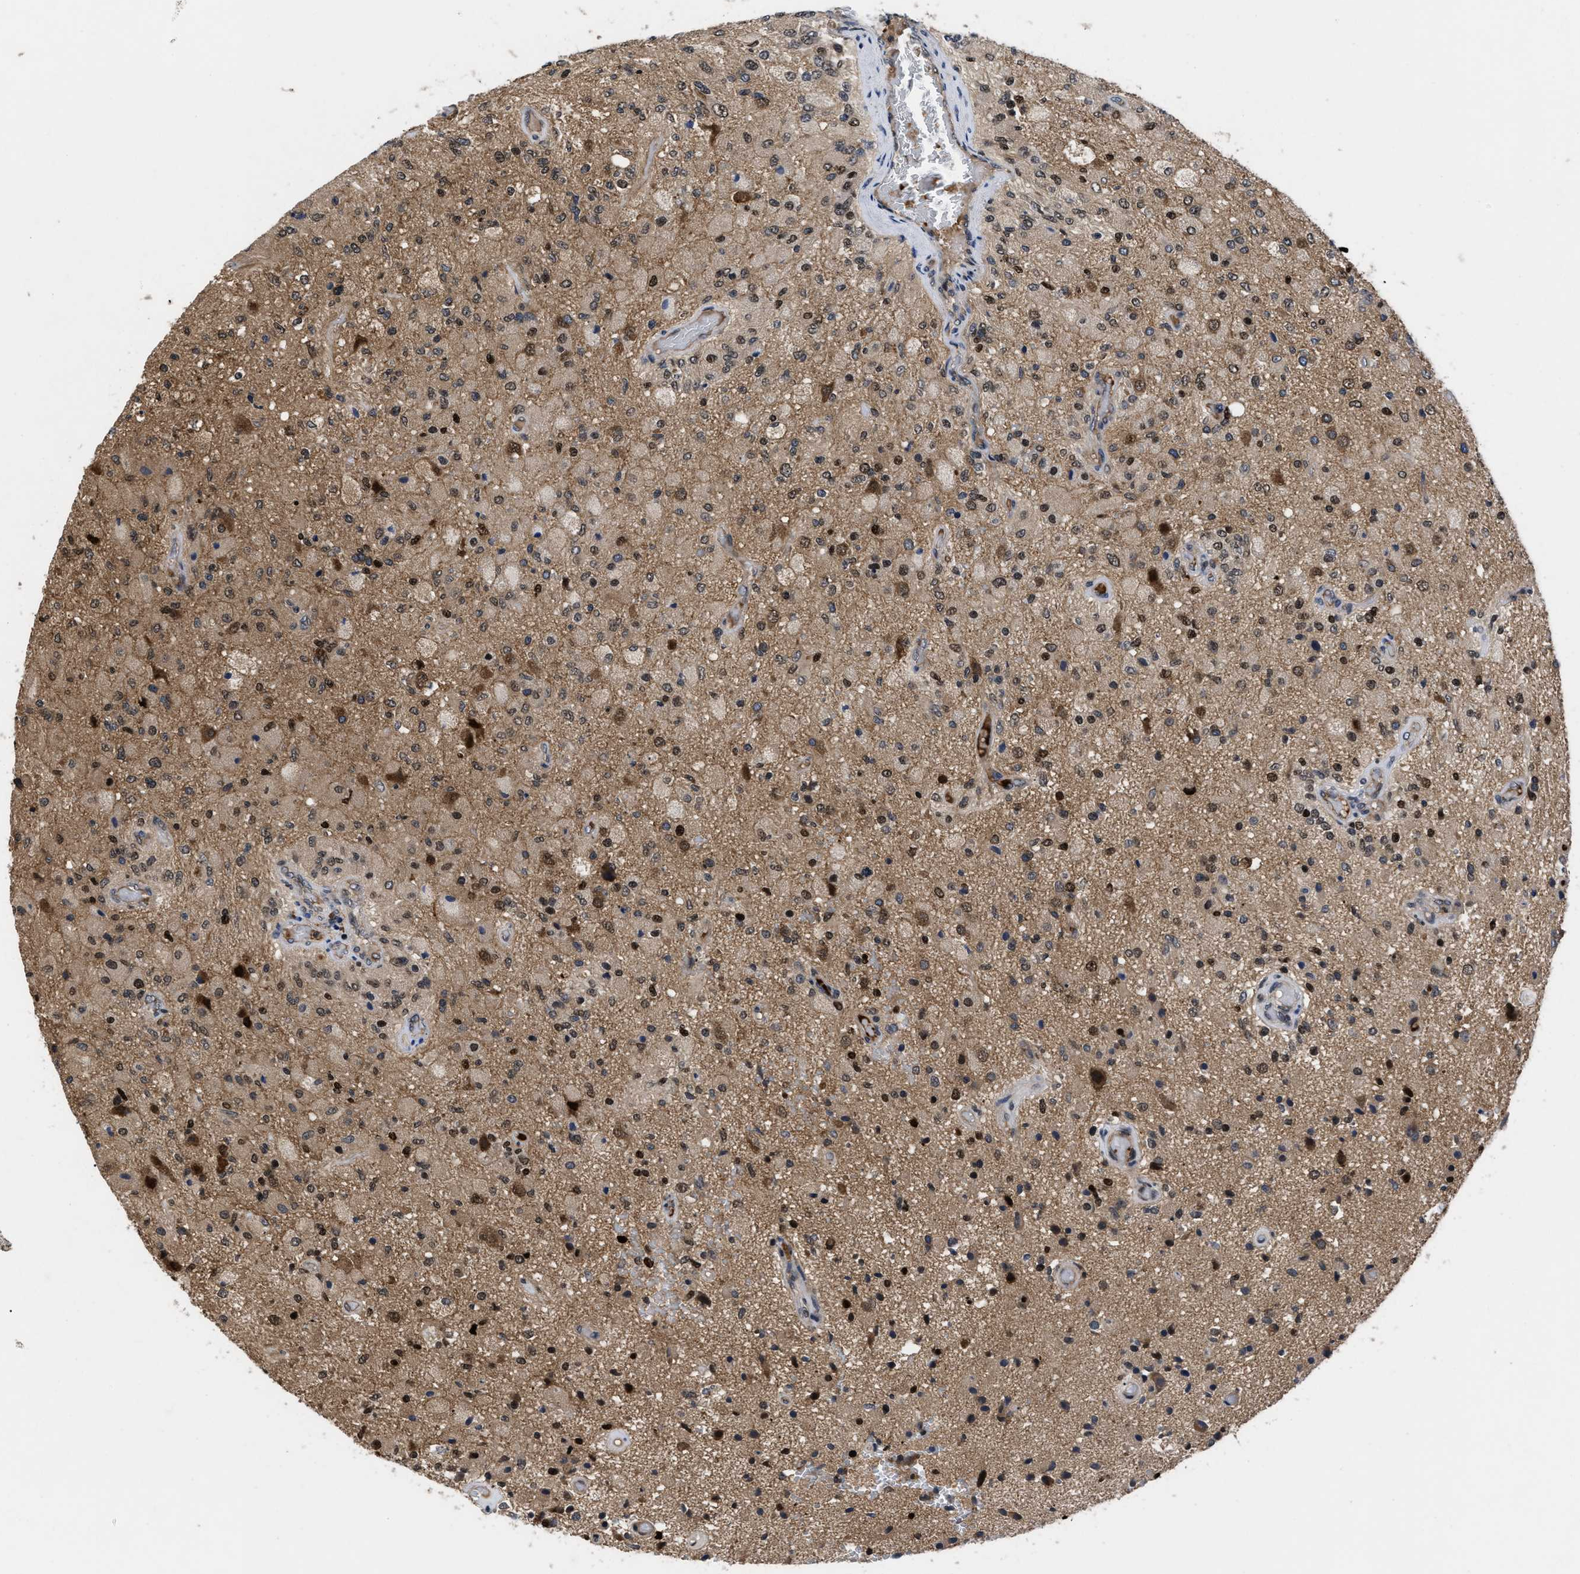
{"staining": {"intensity": "moderate", "quantity": ">75%", "location": "cytoplasmic/membranous,nuclear"}, "tissue": "glioma", "cell_type": "Tumor cells", "image_type": "cancer", "snomed": [{"axis": "morphology", "description": "Normal tissue, NOS"}, {"axis": "morphology", "description": "Glioma, malignant, High grade"}, {"axis": "topography", "description": "Cerebral cortex"}], "caption": "Protein staining by immunohistochemistry reveals moderate cytoplasmic/membranous and nuclear positivity in about >75% of tumor cells in malignant glioma (high-grade).", "gene": "FAM200A", "patient": {"sex": "male", "age": 77}}